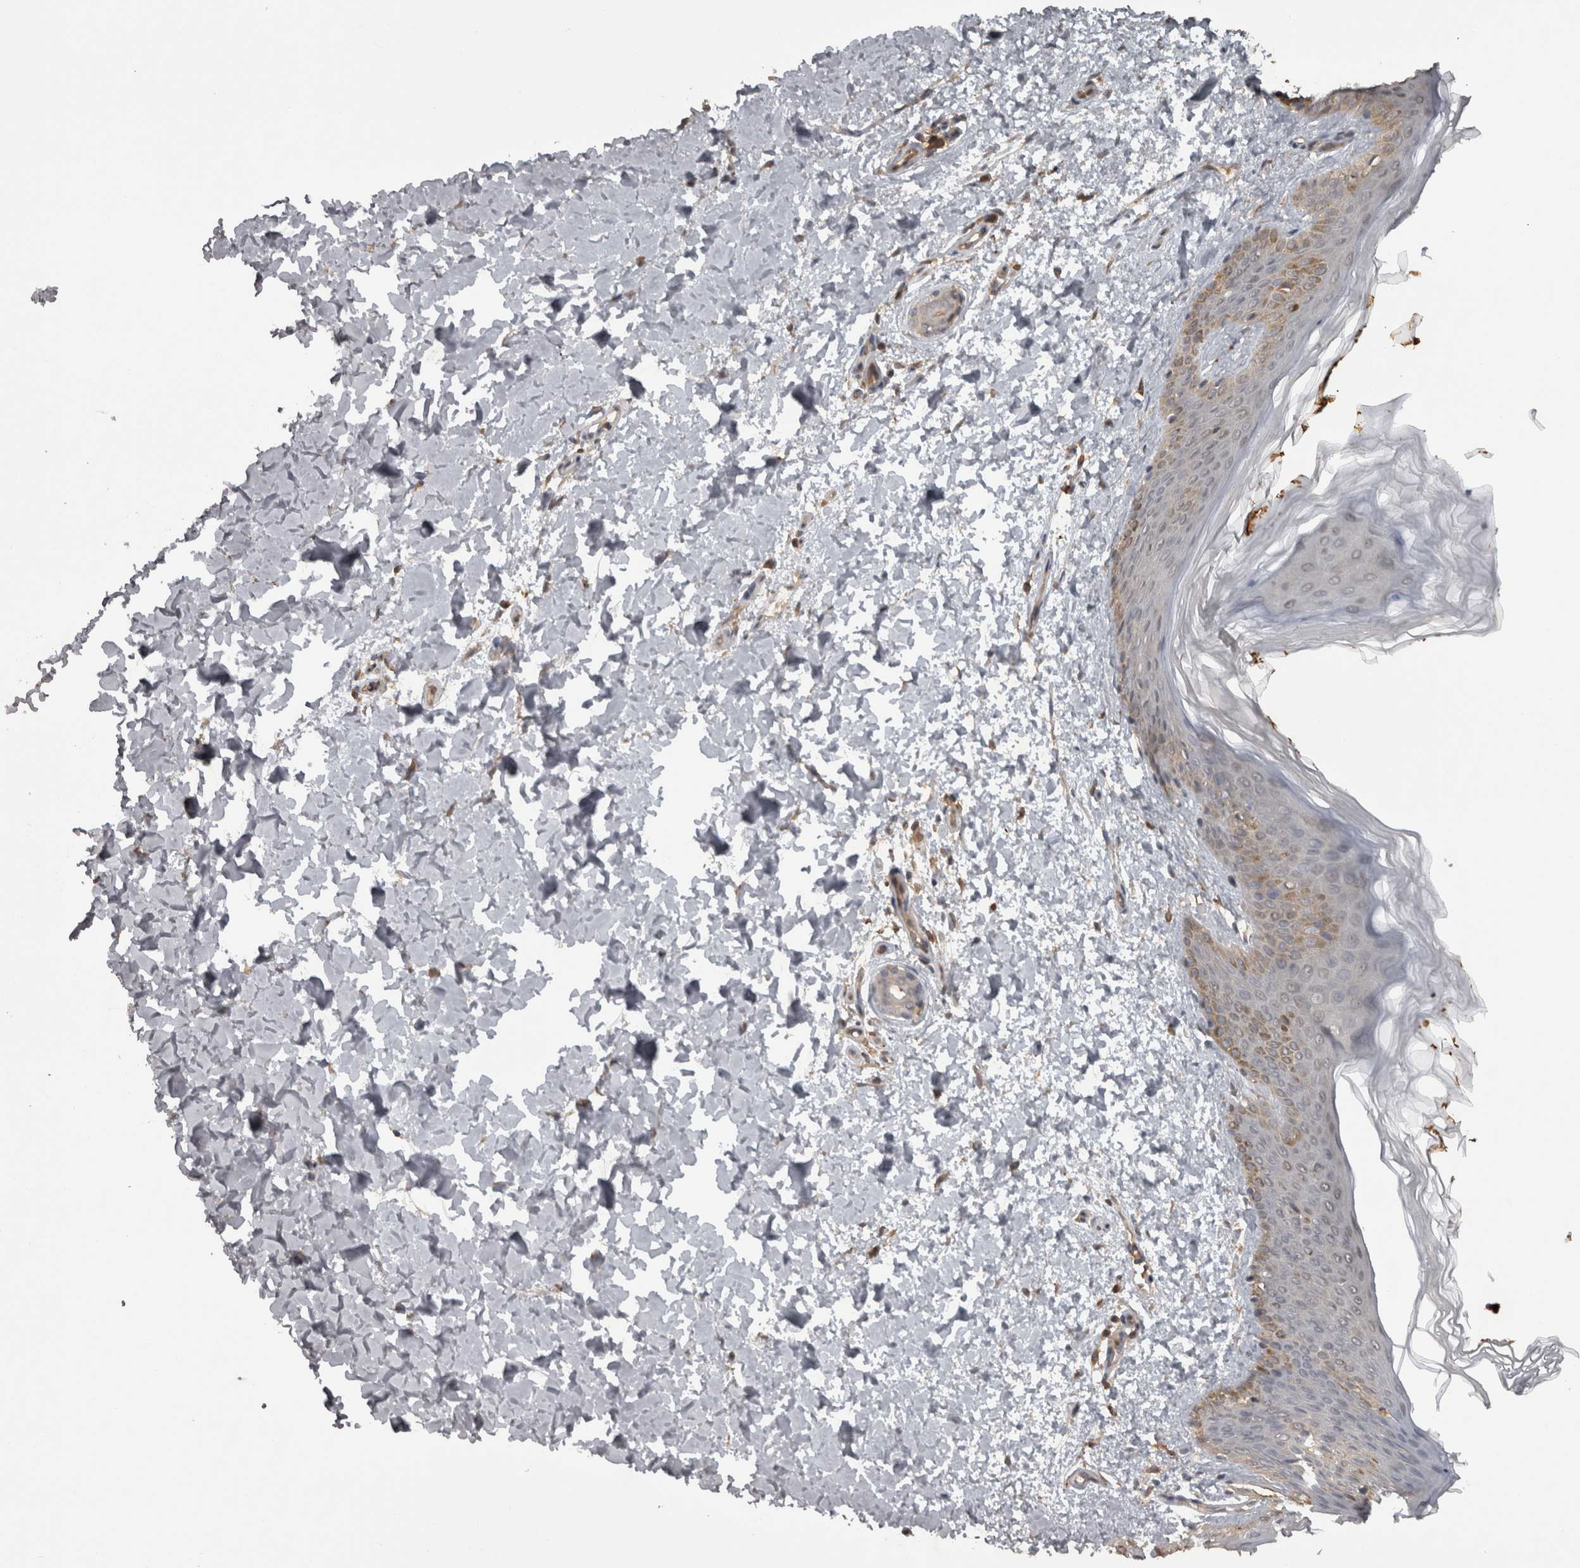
{"staining": {"intensity": "negative", "quantity": "none", "location": "none"}, "tissue": "skin", "cell_type": "Fibroblasts", "image_type": "normal", "snomed": [{"axis": "morphology", "description": "Normal tissue, NOS"}, {"axis": "morphology", "description": "Neoplasm, benign, NOS"}, {"axis": "topography", "description": "Skin"}, {"axis": "topography", "description": "Soft tissue"}], "caption": "Immunohistochemical staining of benign skin demonstrates no significant expression in fibroblasts. (DAB immunohistochemistry, high magnification).", "gene": "MICU3", "patient": {"sex": "male", "age": 26}}